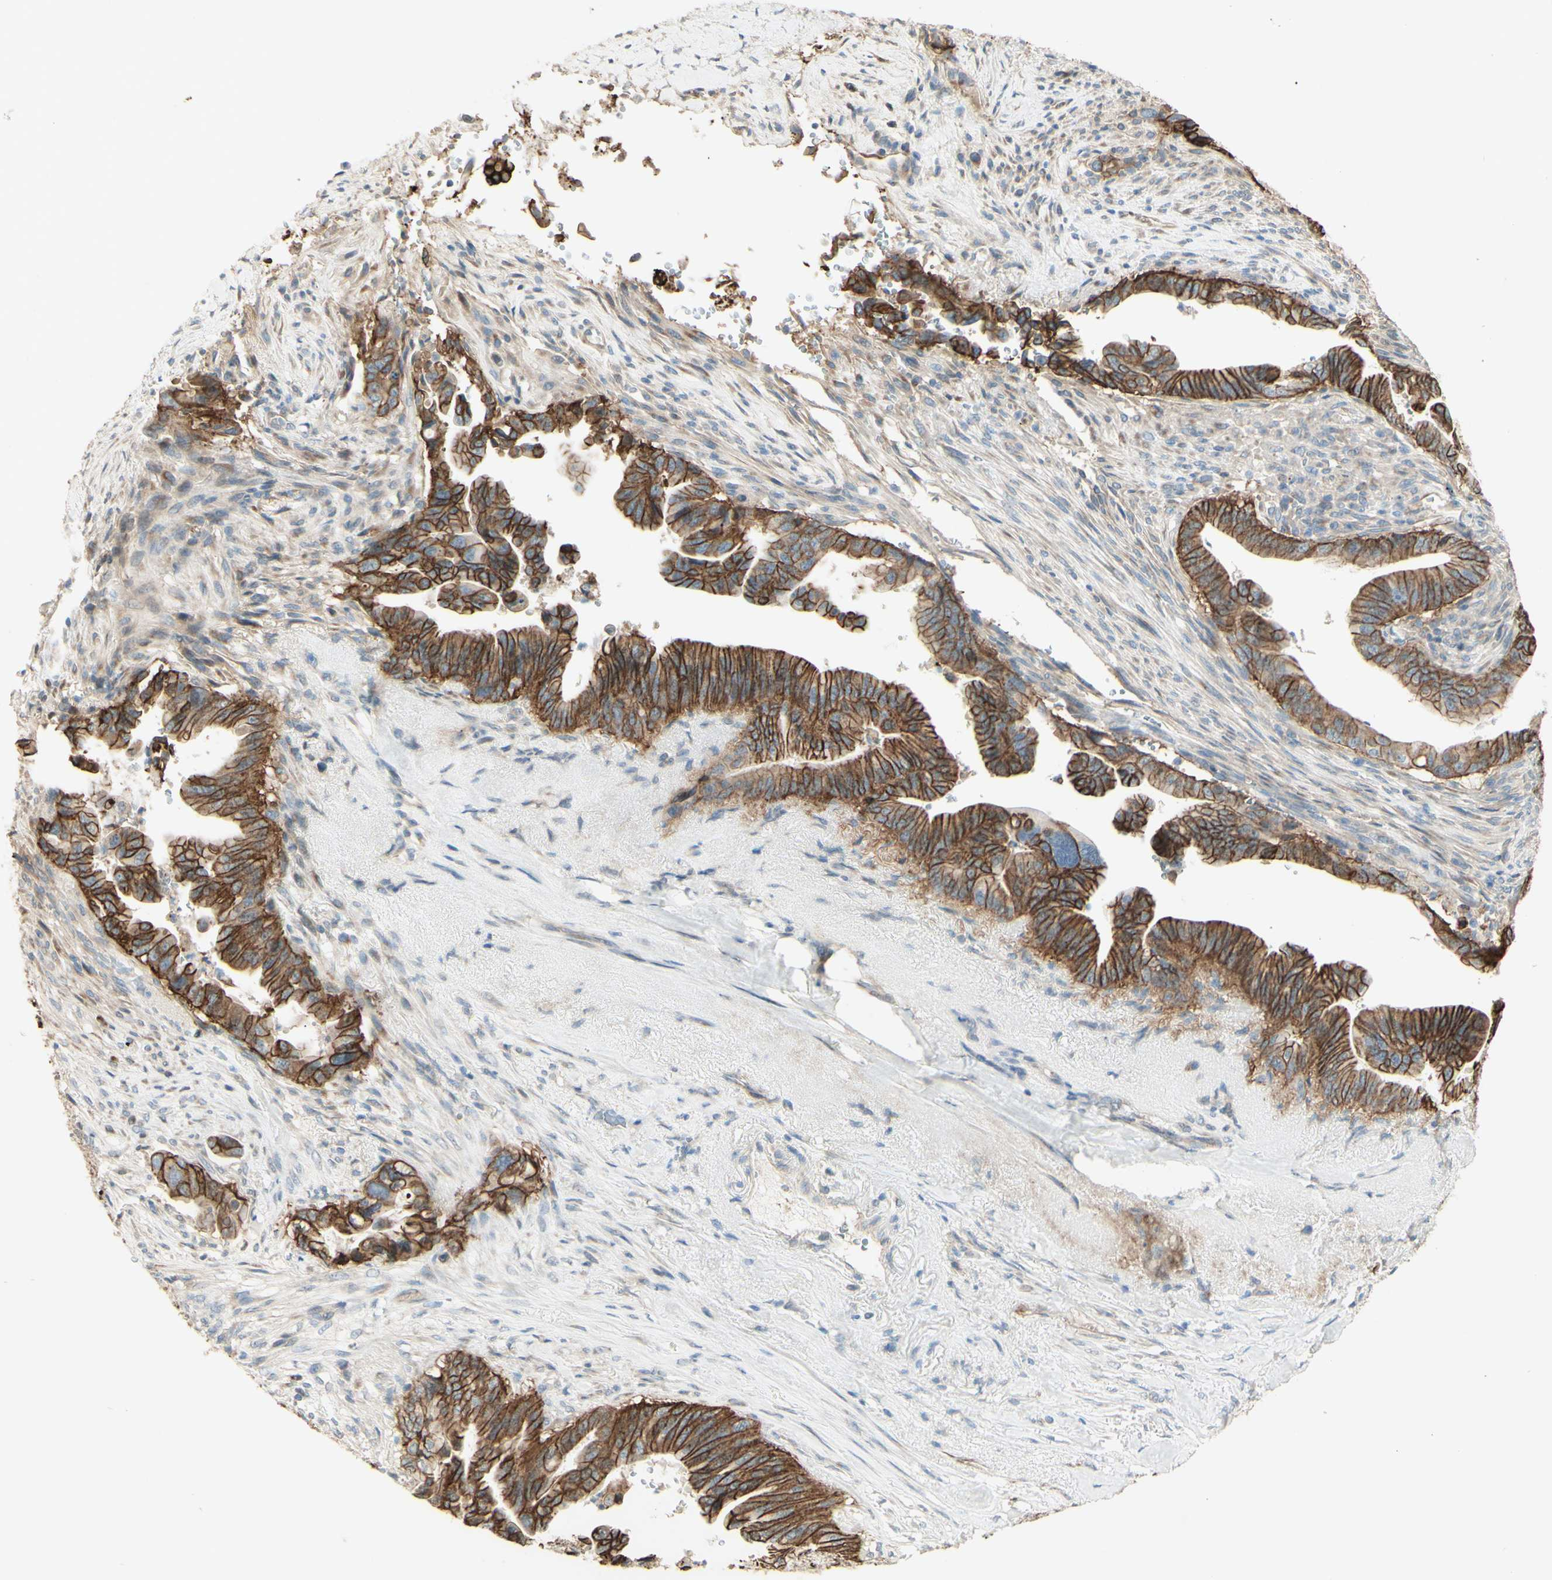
{"staining": {"intensity": "moderate", "quantity": ">75%", "location": "cytoplasmic/membranous"}, "tissue": "pancreatic cancer", "cell_type": "Tumor cells", "image_type": "cancer", "snomed": [{"axis": "morphology", "description": "Adenocarcinoma, NOS"}, {"axis": "topography", "description": "Pancreas"}], "caption": "Moderate cytoplasmic/membranous positivity is appreciated in approximately >75% of tumor cells in pancreatic cancer.", "gene": "RNF149", "patient": {"sex": "male", "age": 70}}